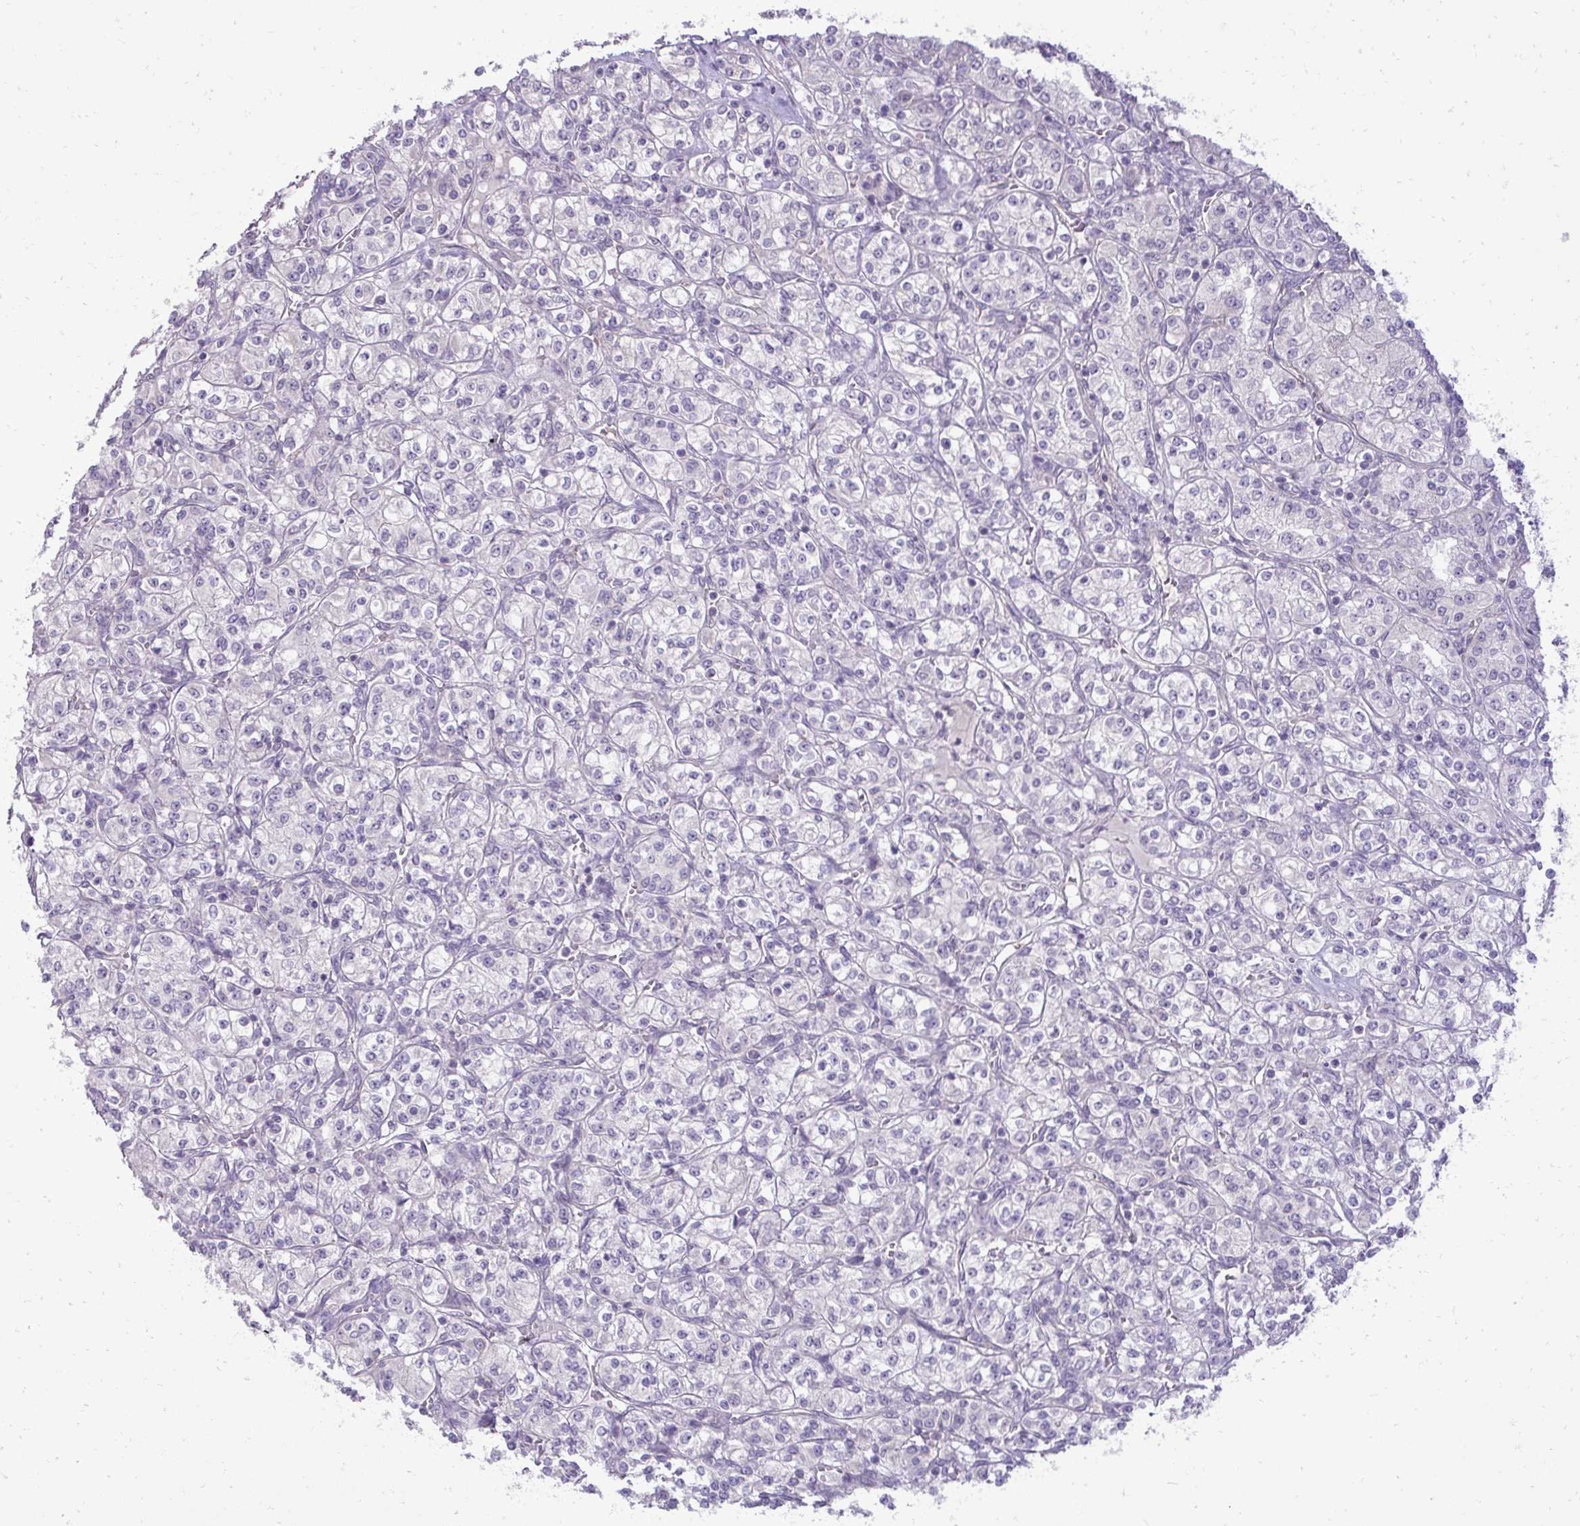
{"staining": {"intensity": "negative", "quantity": "none", "location": "none"}, "tissue": "renal cancer", "cell_type": "Tumor cells", "image_type": "cancer", "snomed": [{"axis": "morphology", "description": "Adenocarcinoma, NOS"}, {"axis": "topography", "description": "Kidney"}], "caption": "Immunohistochemistry histopathology image of adenocarcinoma (renal) stained for a protein (brown), which reveals no staining in tumor cells.", "gene": "SLC30A3", "patient": {"sex": "male", "age": 77}}